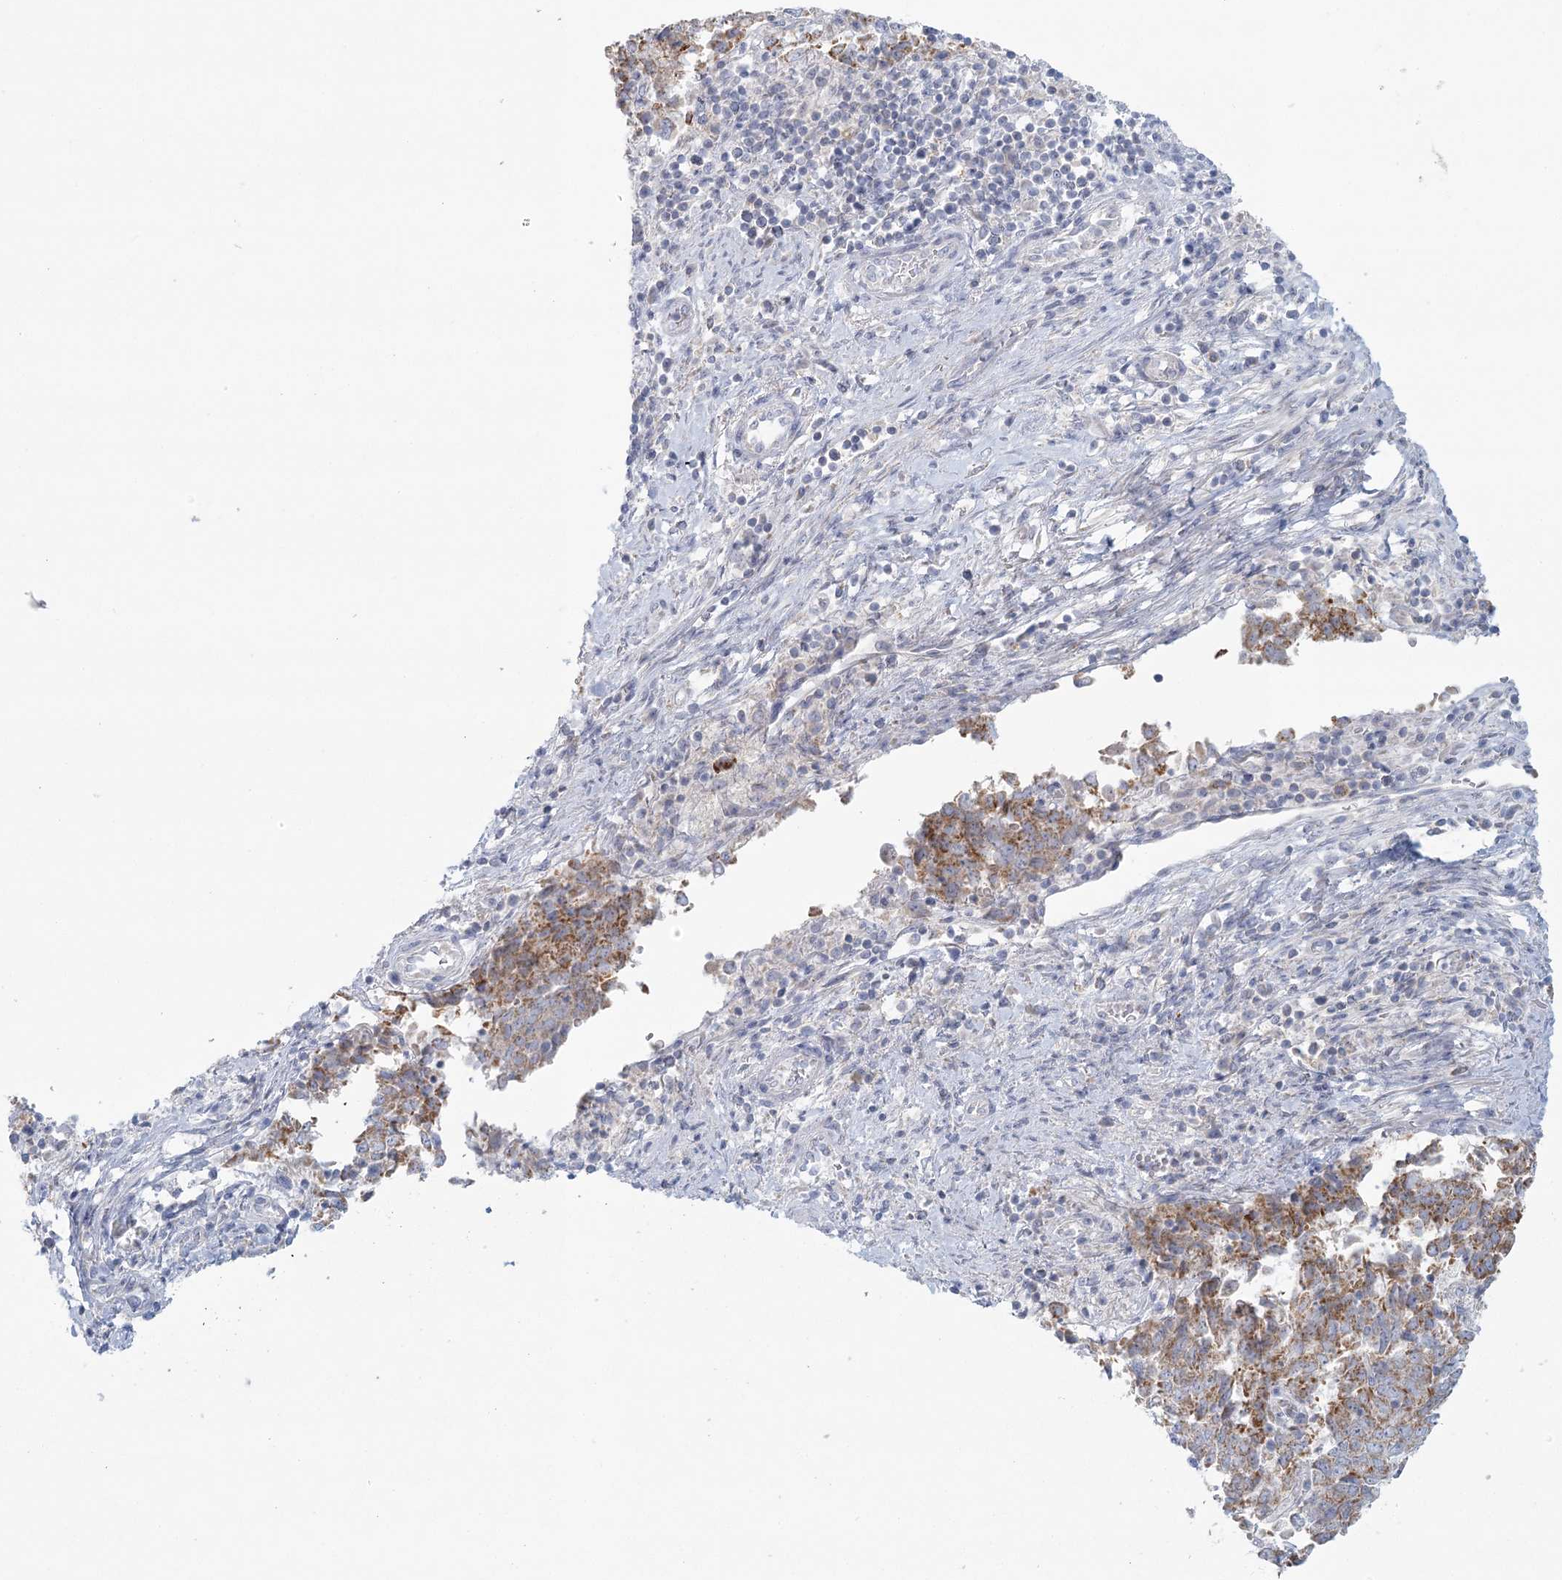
{"staining": {"intensity": "moderate", "quantity": "25%-75%", "location": "cytoplasmic/membranous"}, "tissue": "endometrial cancer", "cell_type": "Tumor cells", "image_type": "cancer", "snomed": [{"axis": "morphology", "description": "Adenocarcinoma, NOS"}, {"axis": "topography", "description": "Endometrium"}], "caption": "This histopathology image displays adenocarcinoma (endometrial) stained with immunohistochemistry (IHC) to label a protein in brown. The cytoplasmic/membranous of tumor cells show moderate positivity for the protein. Nuclei are counter-stained blue.", "gene": "BPHL", "patient": {"sex": "female", "age": 80}}